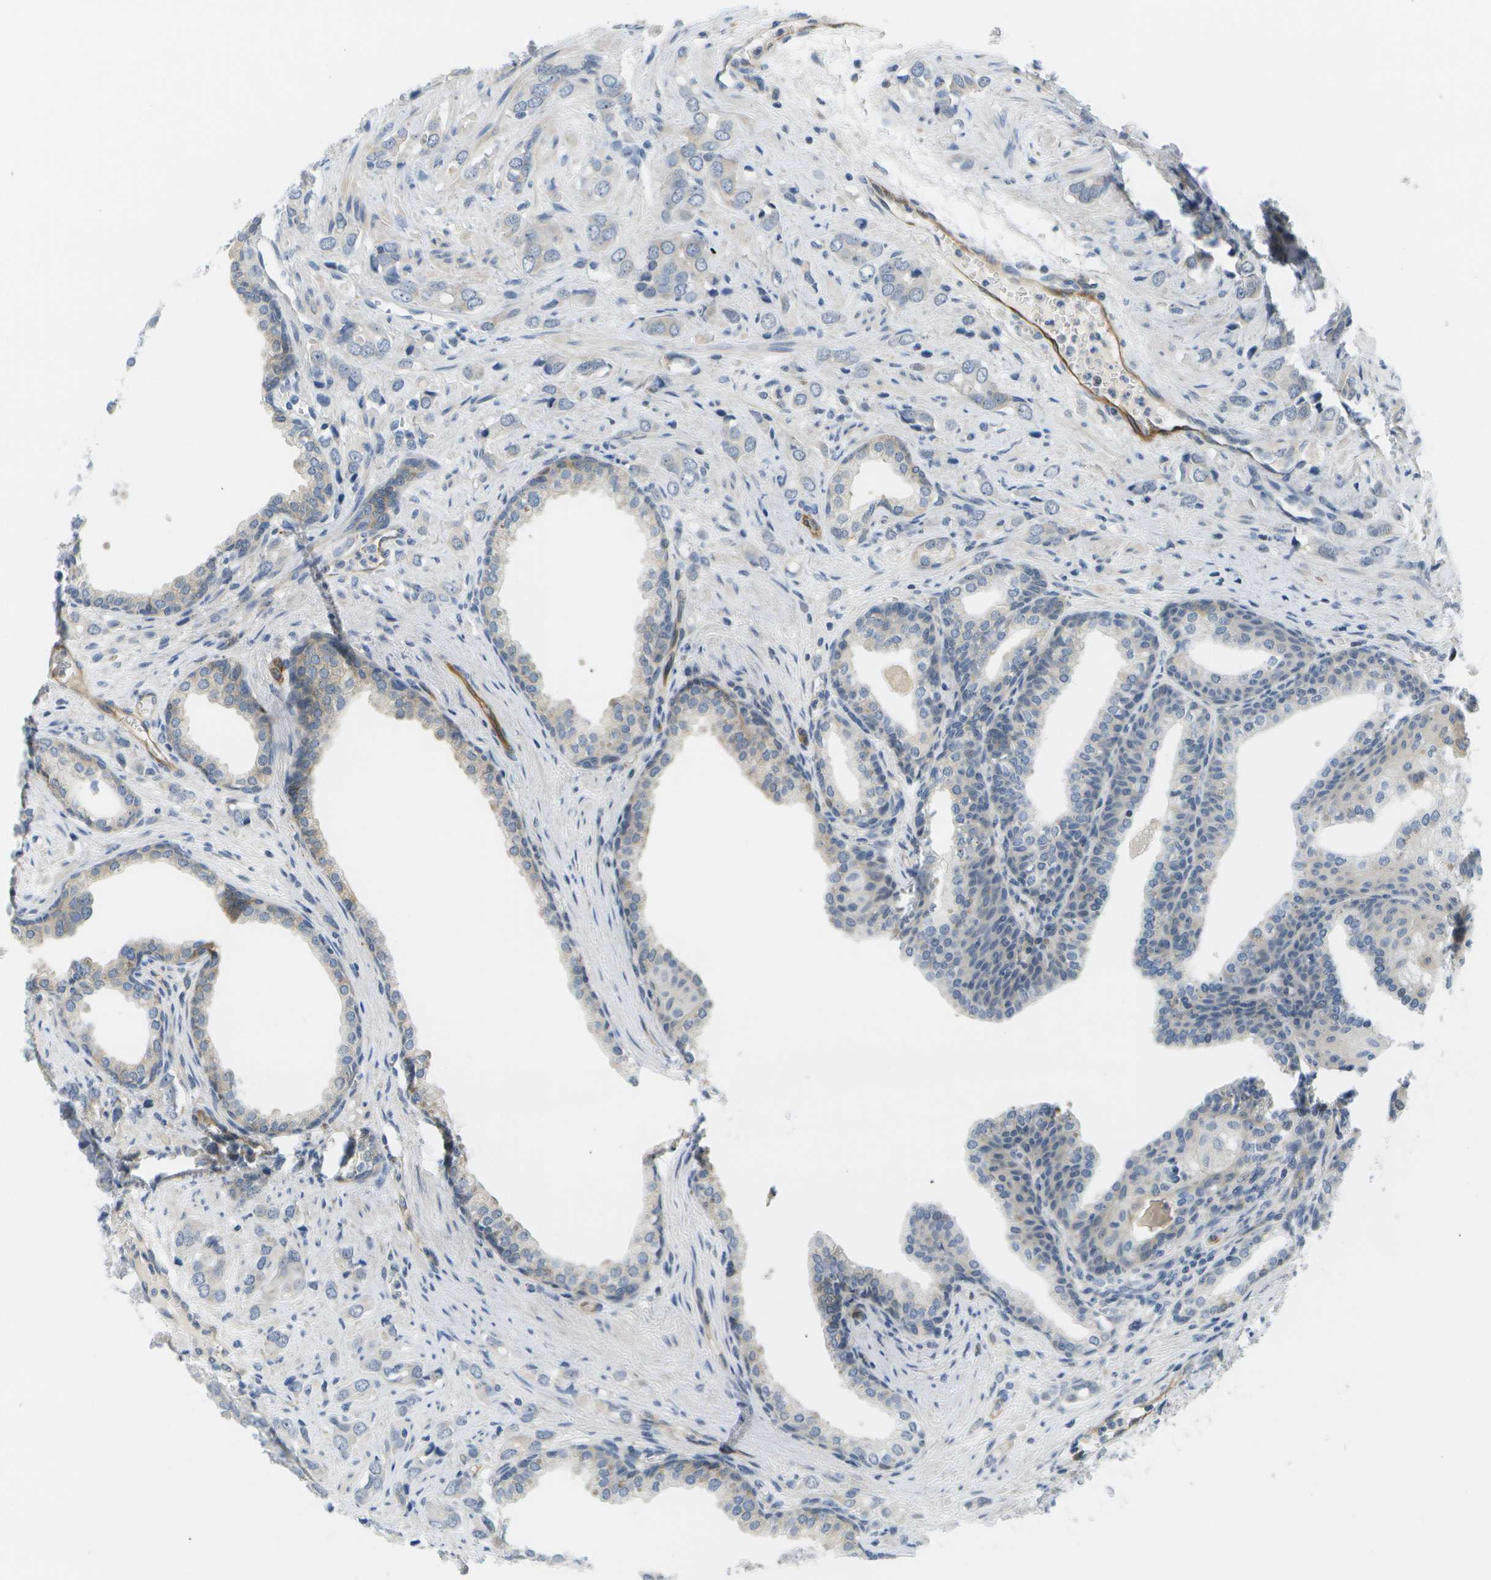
{"staining": {"intensity": "negative", "quantity": "none", "location": "none"}, "tissue": "prostate cancer", "cell_type": "Tumor cells", "image_type": "cancer", "snomed": [{"axis": "morphology", "description": "Adenocarcinoma, High grade"}, {"axis": "topography", "description": "Prostate"}], "caption": "Immunohistochemistry histopathology image of human prostate adenocarcinoma (high-grade) stained for a protein (brown), which shows no staining in tumor cells.", "gene": "MARCHF8", "patient": {"sex": "male", "age": 64}}